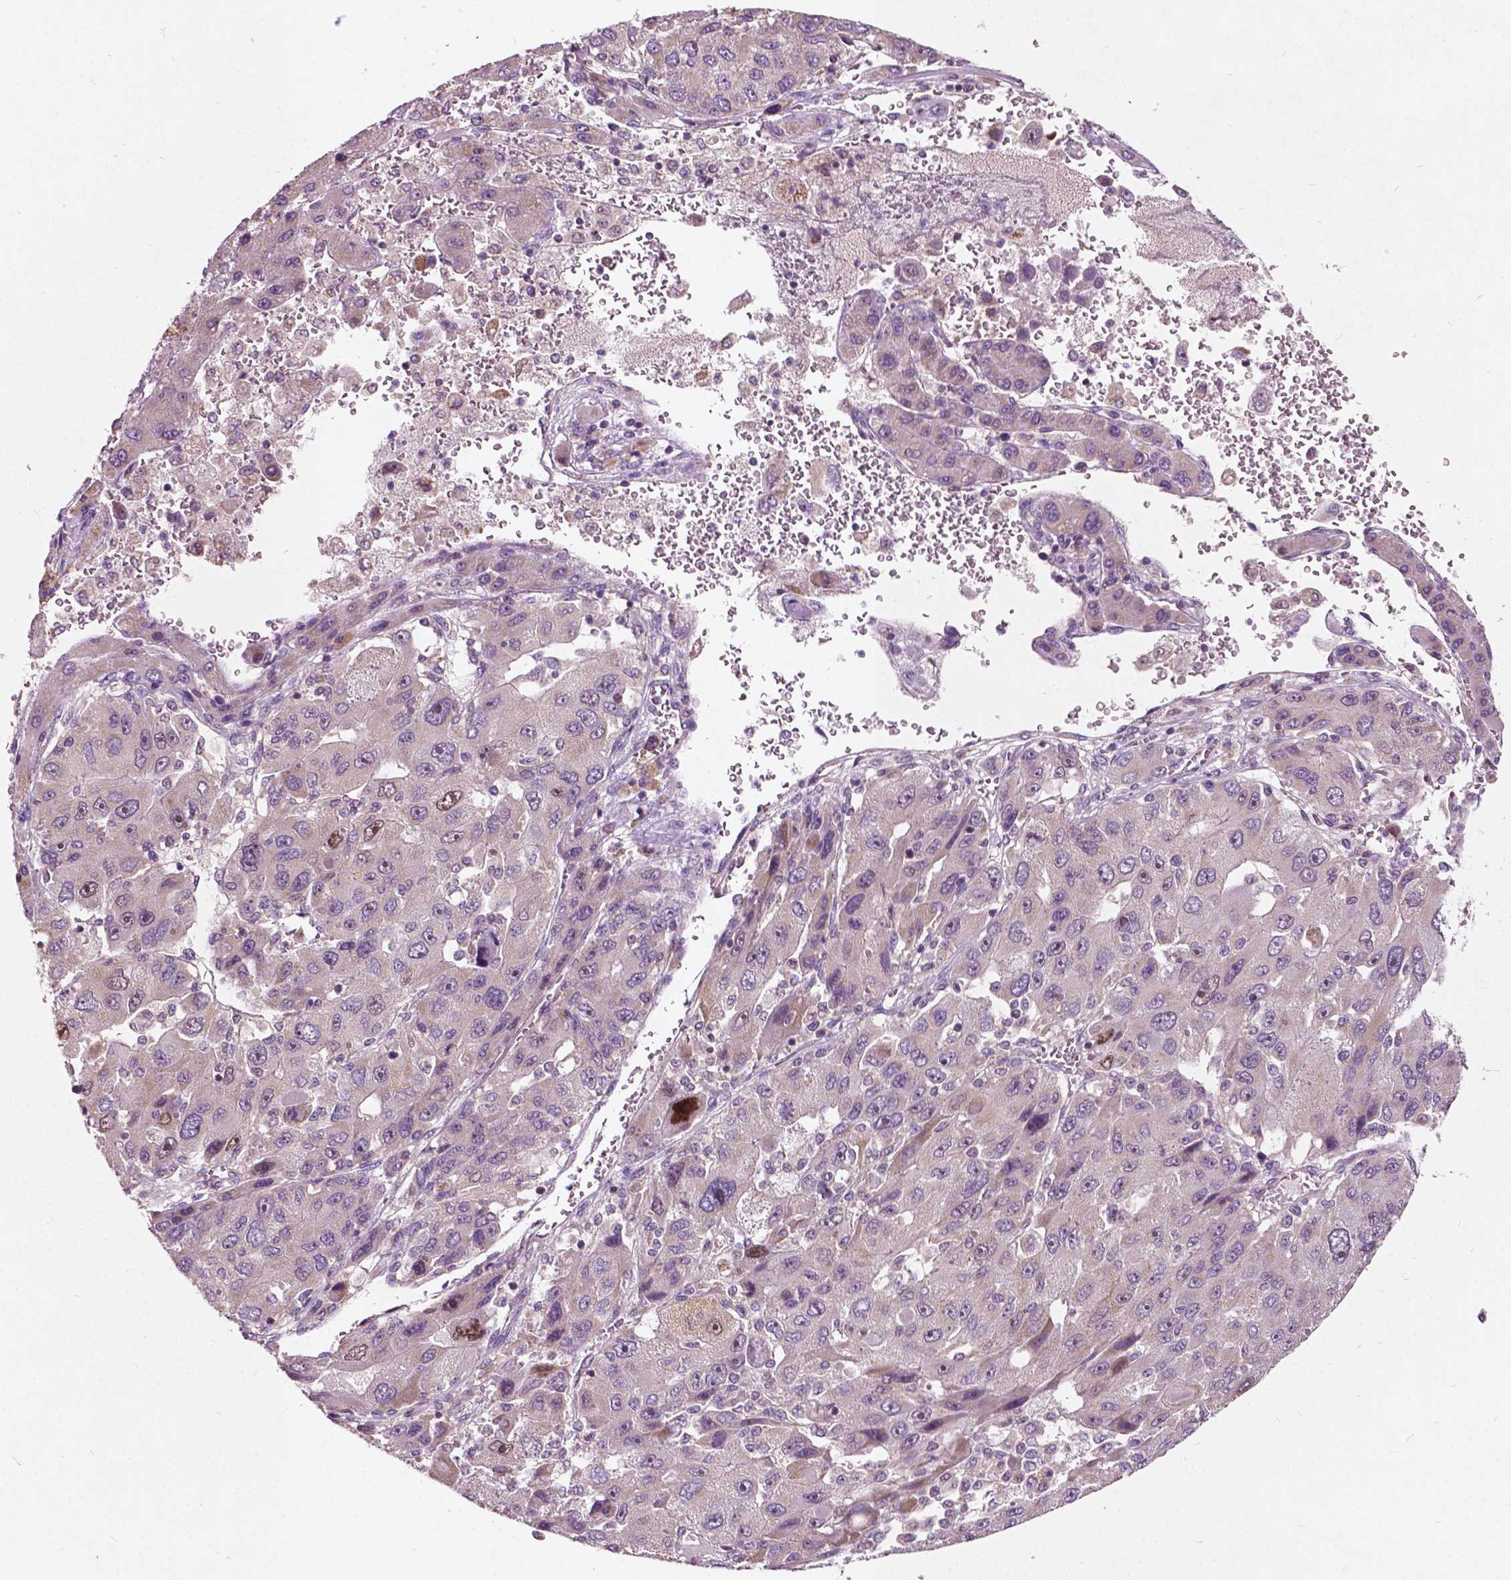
{"staining": {"intensity": "weak", "quantity": "25%-75%", "location": "cytoplasmic/membranous,nuclear"}, "tissue": "liver cancer", "cell_type": "Tumor cells", "image_type": "cancer", "snomed": [{"axis": "morphology", "description": "Carcinoma, Hepatocellular, NOS"}, {"axis": "topography", "description": "Liver"}], "caption": "Protein expression by IHC displays weak cytoplasmic/membranous and nuclear positivity in about 25%-75% of tumor cells in liver cancer.", "gene": "ODF3L2", "patient": {"sex": "female", "age": 41}}